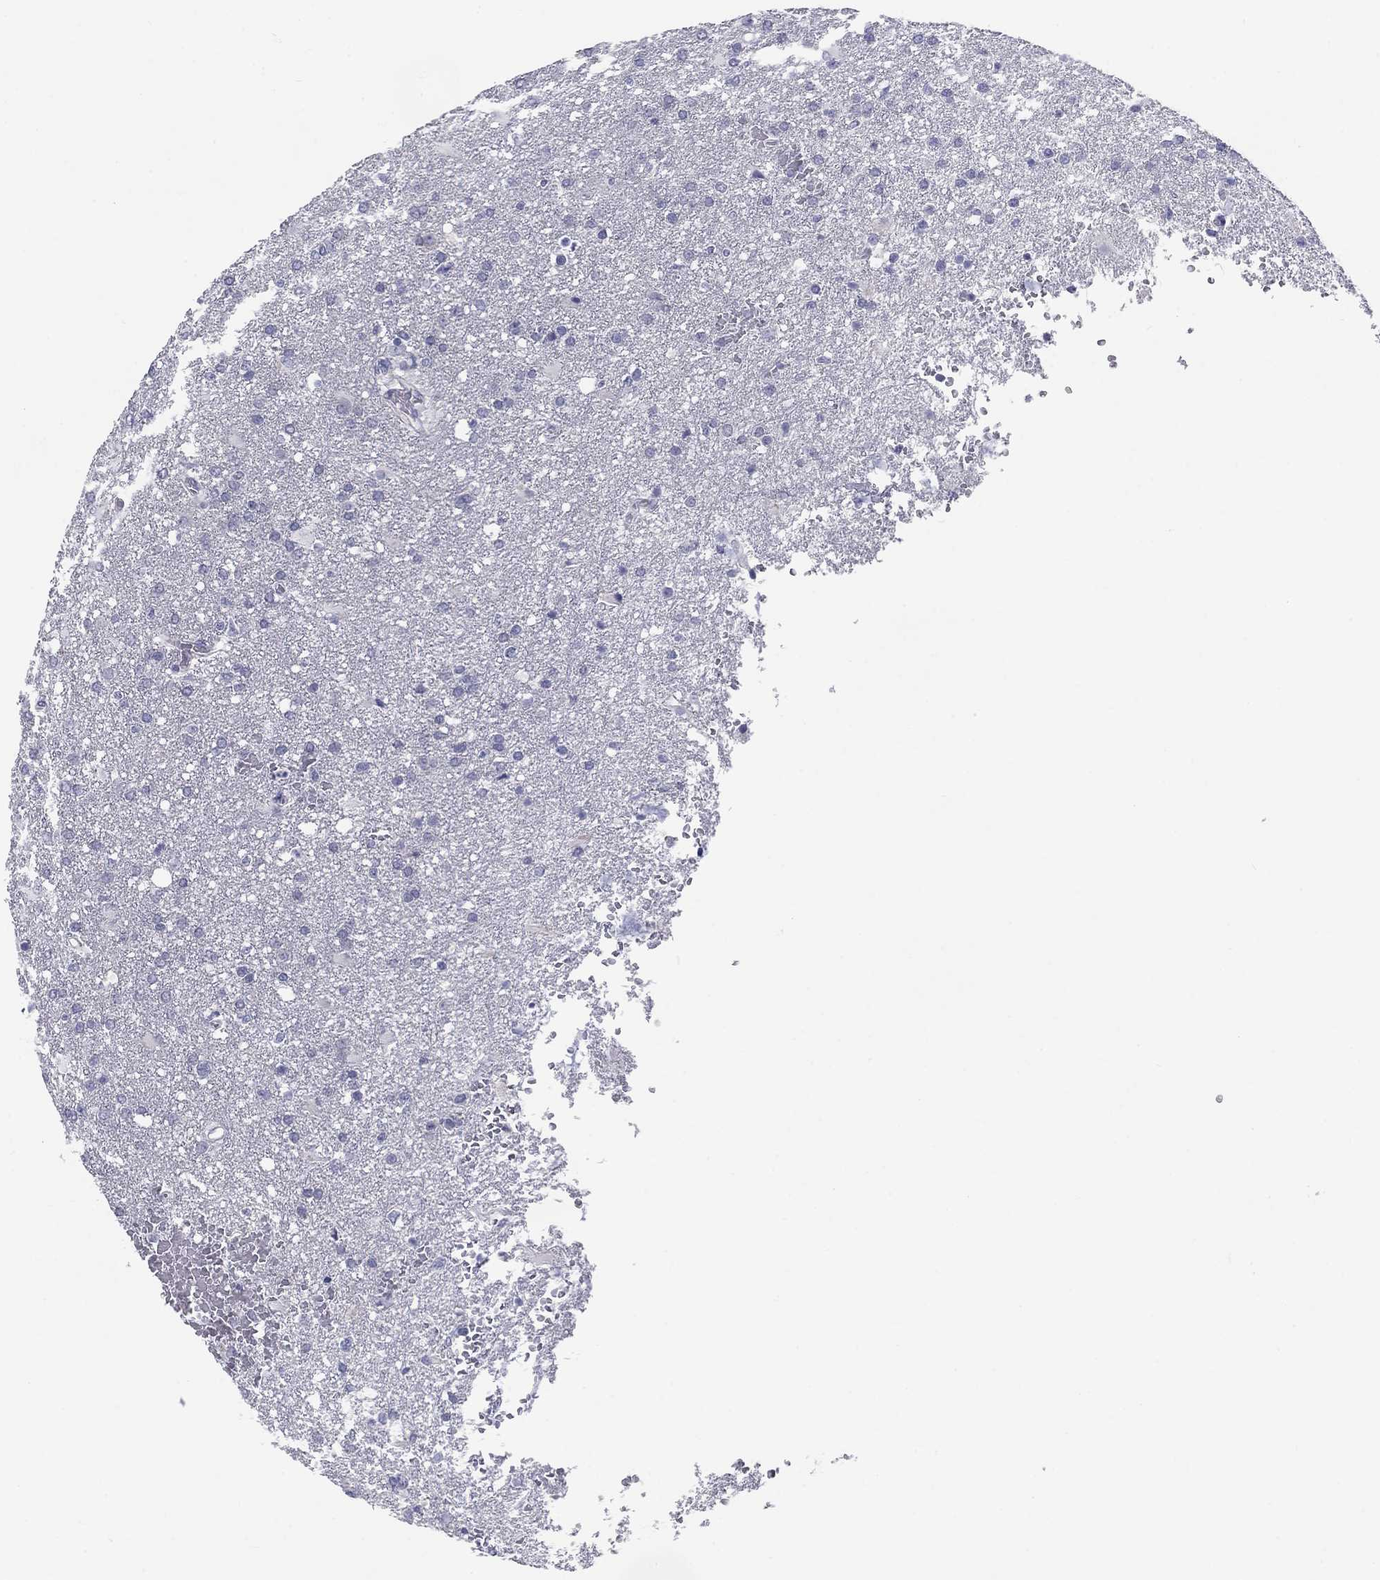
{"staining": {"intensity": "negative", "quantity": "none", "location": "none"}, "tissue": "glioma", "cell_type": "Tumor cells", "image_type": "cancer", "snomed": [{"axis": "morphology", "description": "Glioma, malignant, High grade"}, {"axis": "topography", "description": "Brain"}], "caption": "Tumor cells show no significant protein expression in glioma.", "gene": "CACNA1A", "patient": {"sex": "male", "age": 68}}